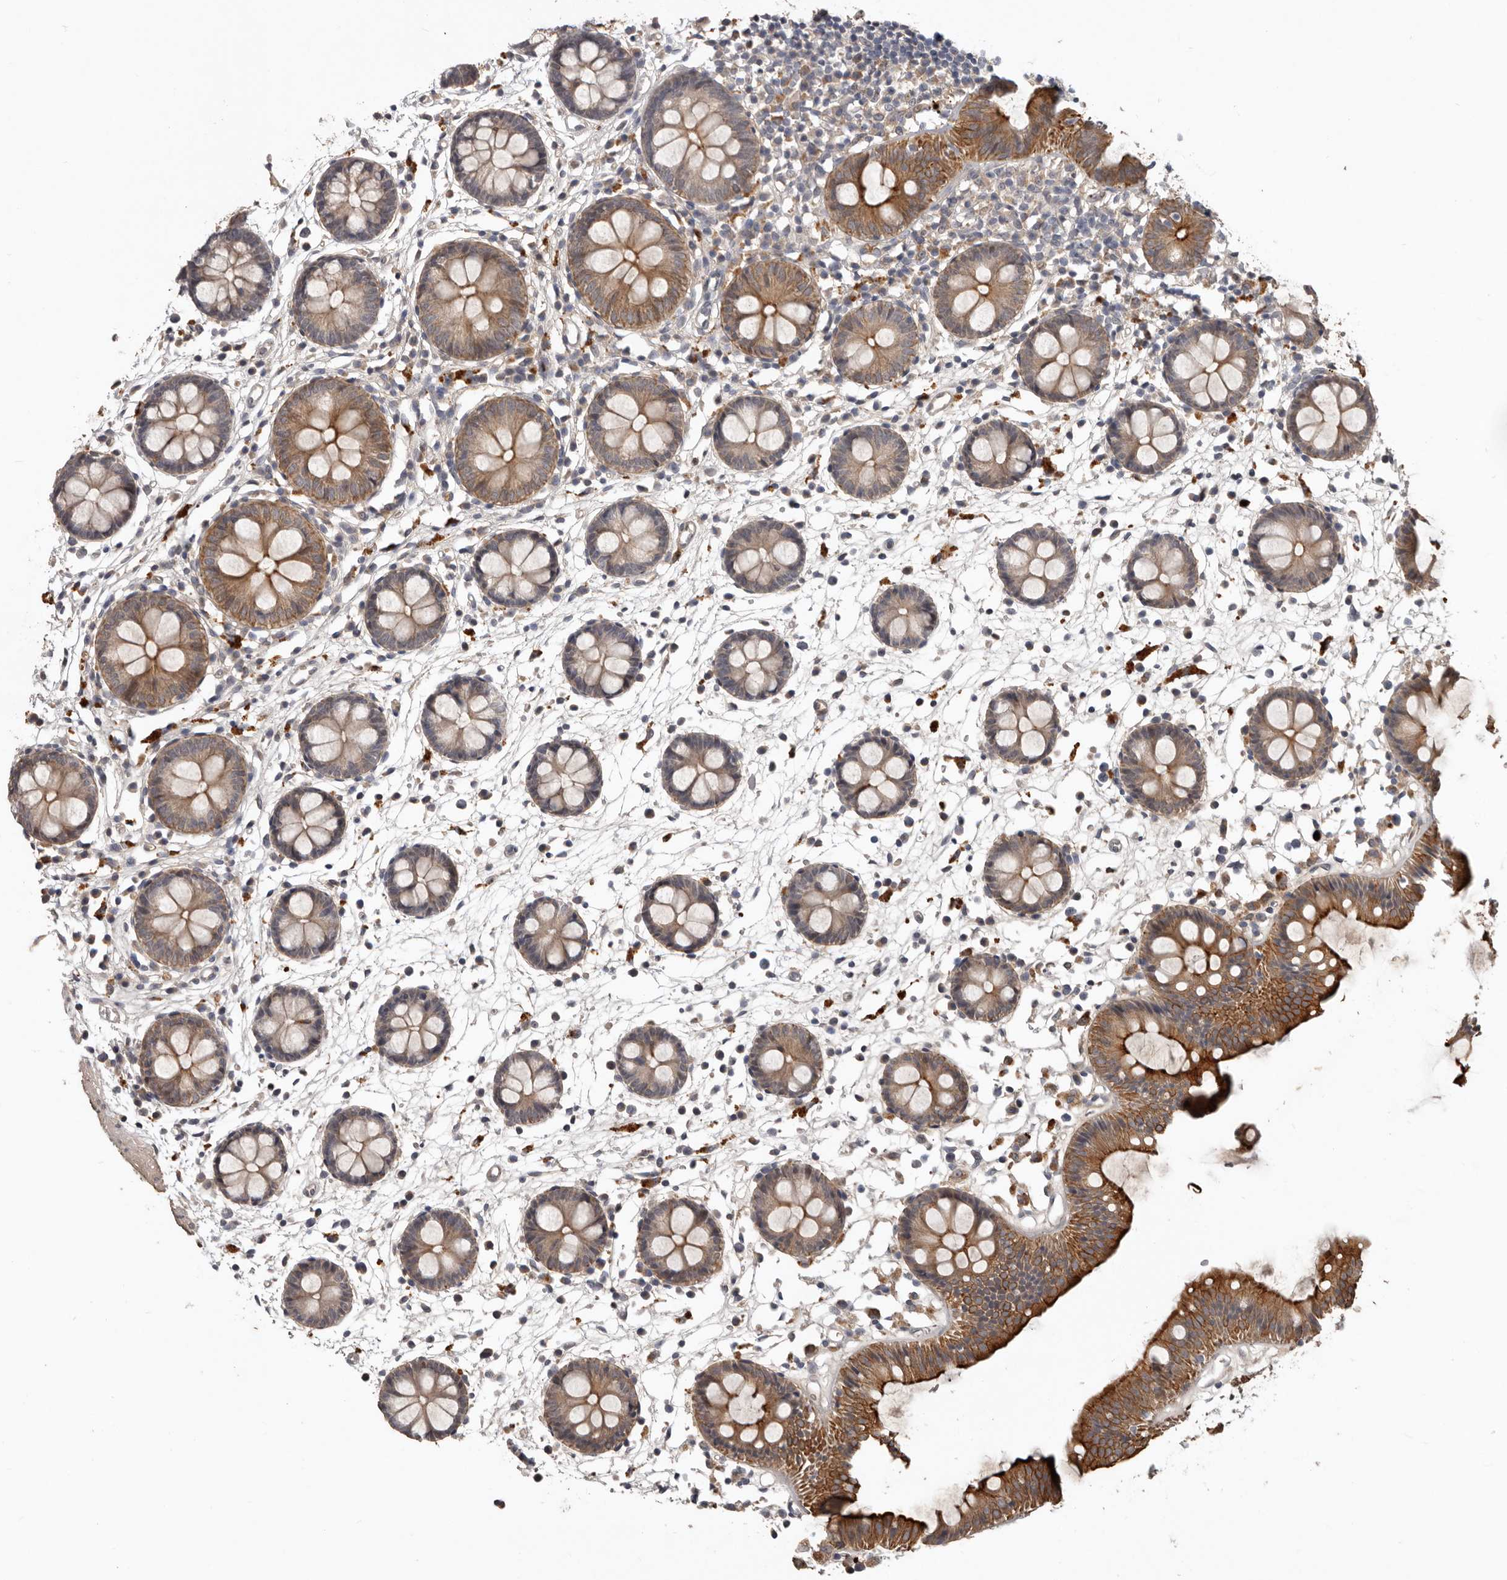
{"staining": {"intensity": "negative", "quantity": "none", "location": "none"}, "tissue": "colon", "cell_type": "Endothelial cells", "image_type": "normal", "snomed": [{"axis": "morphology", "description": "Normal tissue, NOS"}, {"axis": "topography", "description": "Colon"}], "caption": "Photomicrograph shows no protein expression in endothelial cells of unremarkable colon.", "gene": "NMUR1", "patient": {"sex": "male", "age": 56}}